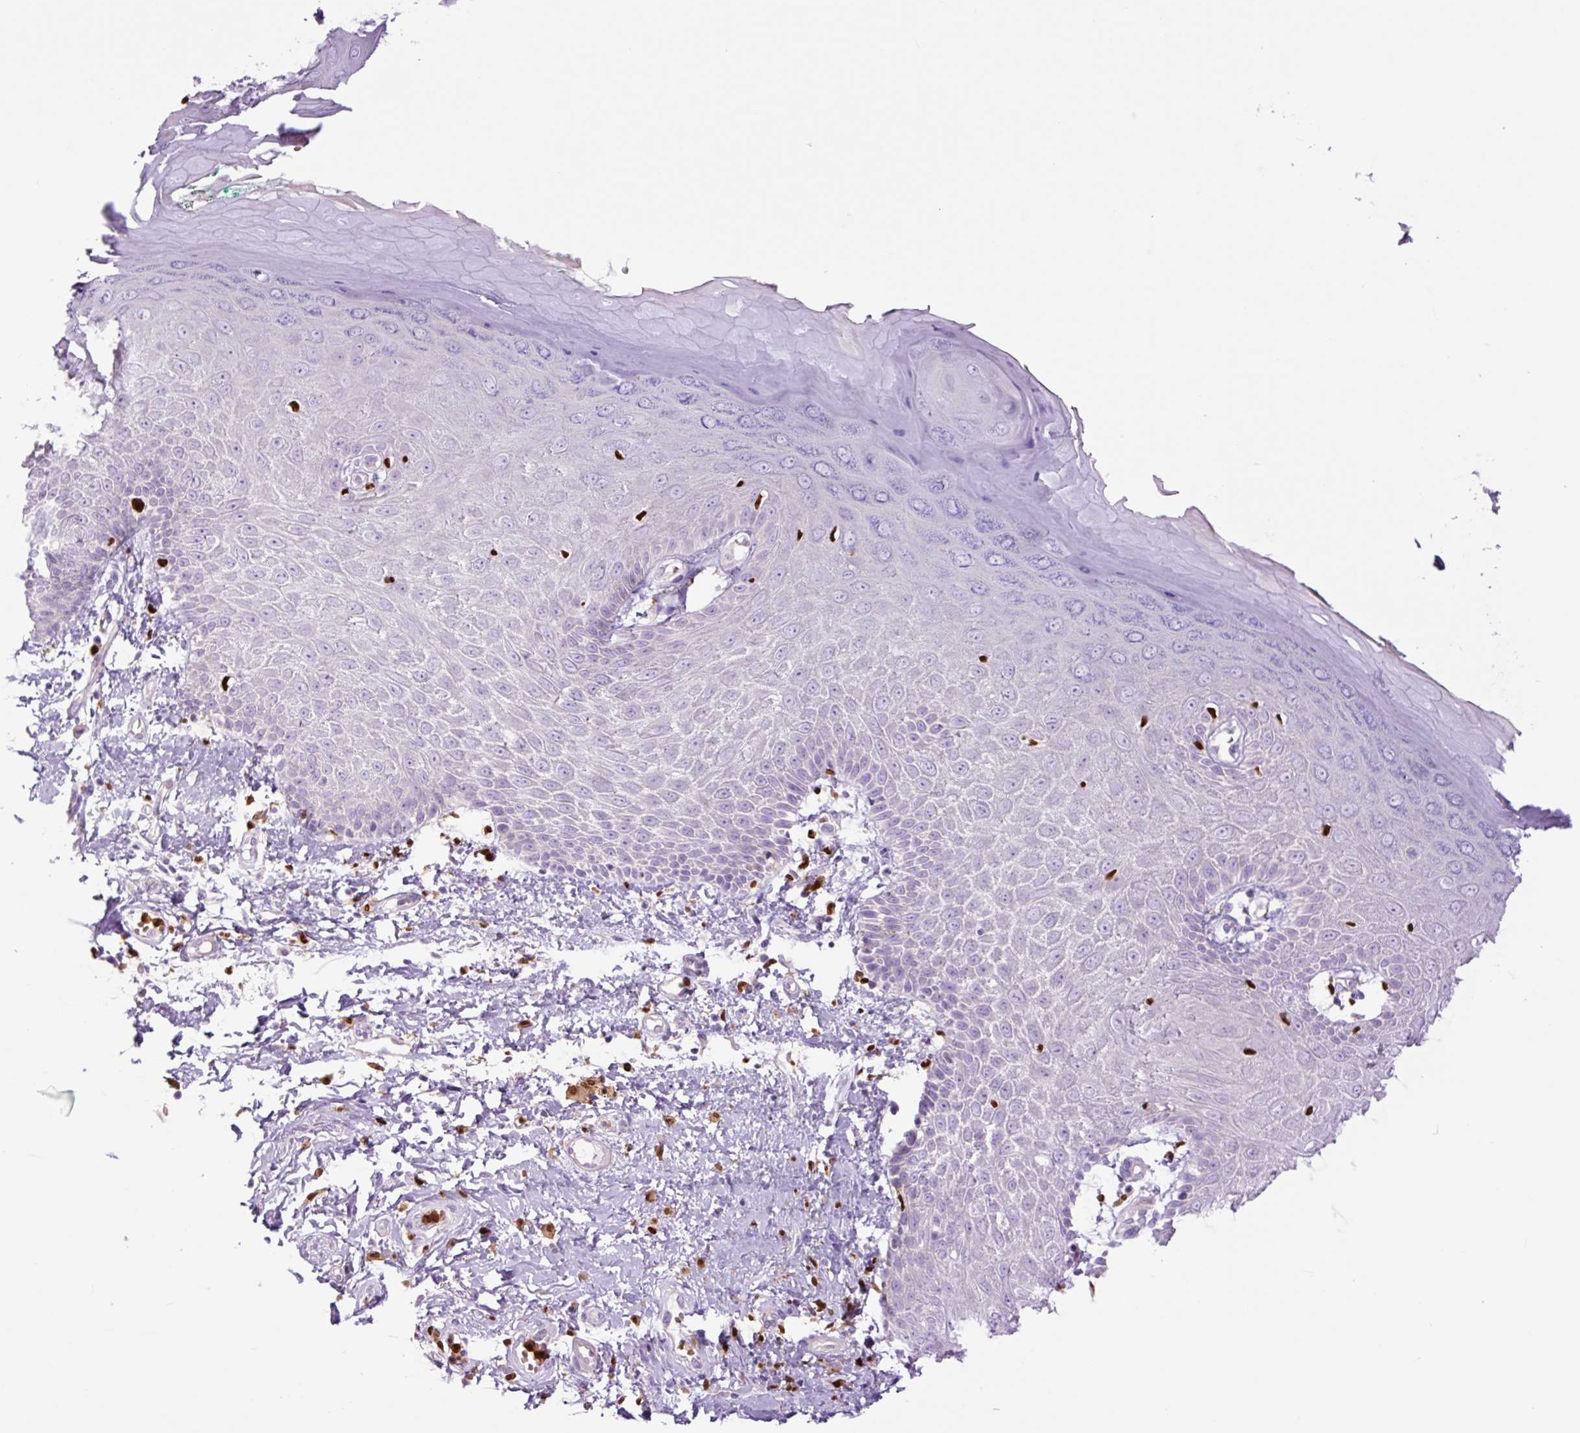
{"staining": {"intensity": "negative", "quantity": "none", "location": "none"}, "tissue": "skin", "cell_type": "Epidermal cells", "image_type": "normal", "snomed": [{"axis": "morphology", "description": "Normal tissue, NOS"}, {"axis": "topography", "description": "Anal"}, {"axis": "topography", "description": "Peripheral nerve tissue"}], "caption": "This is a histopathology image of IHC staining of unremarkable skin, which shows no staining in epidermal cells. (Brightfield microscopy of DAB immunohistochemistry (IHC) at high magnification).", "gene": "SPI1", "patient": {"sex": "male", "age": 78}}